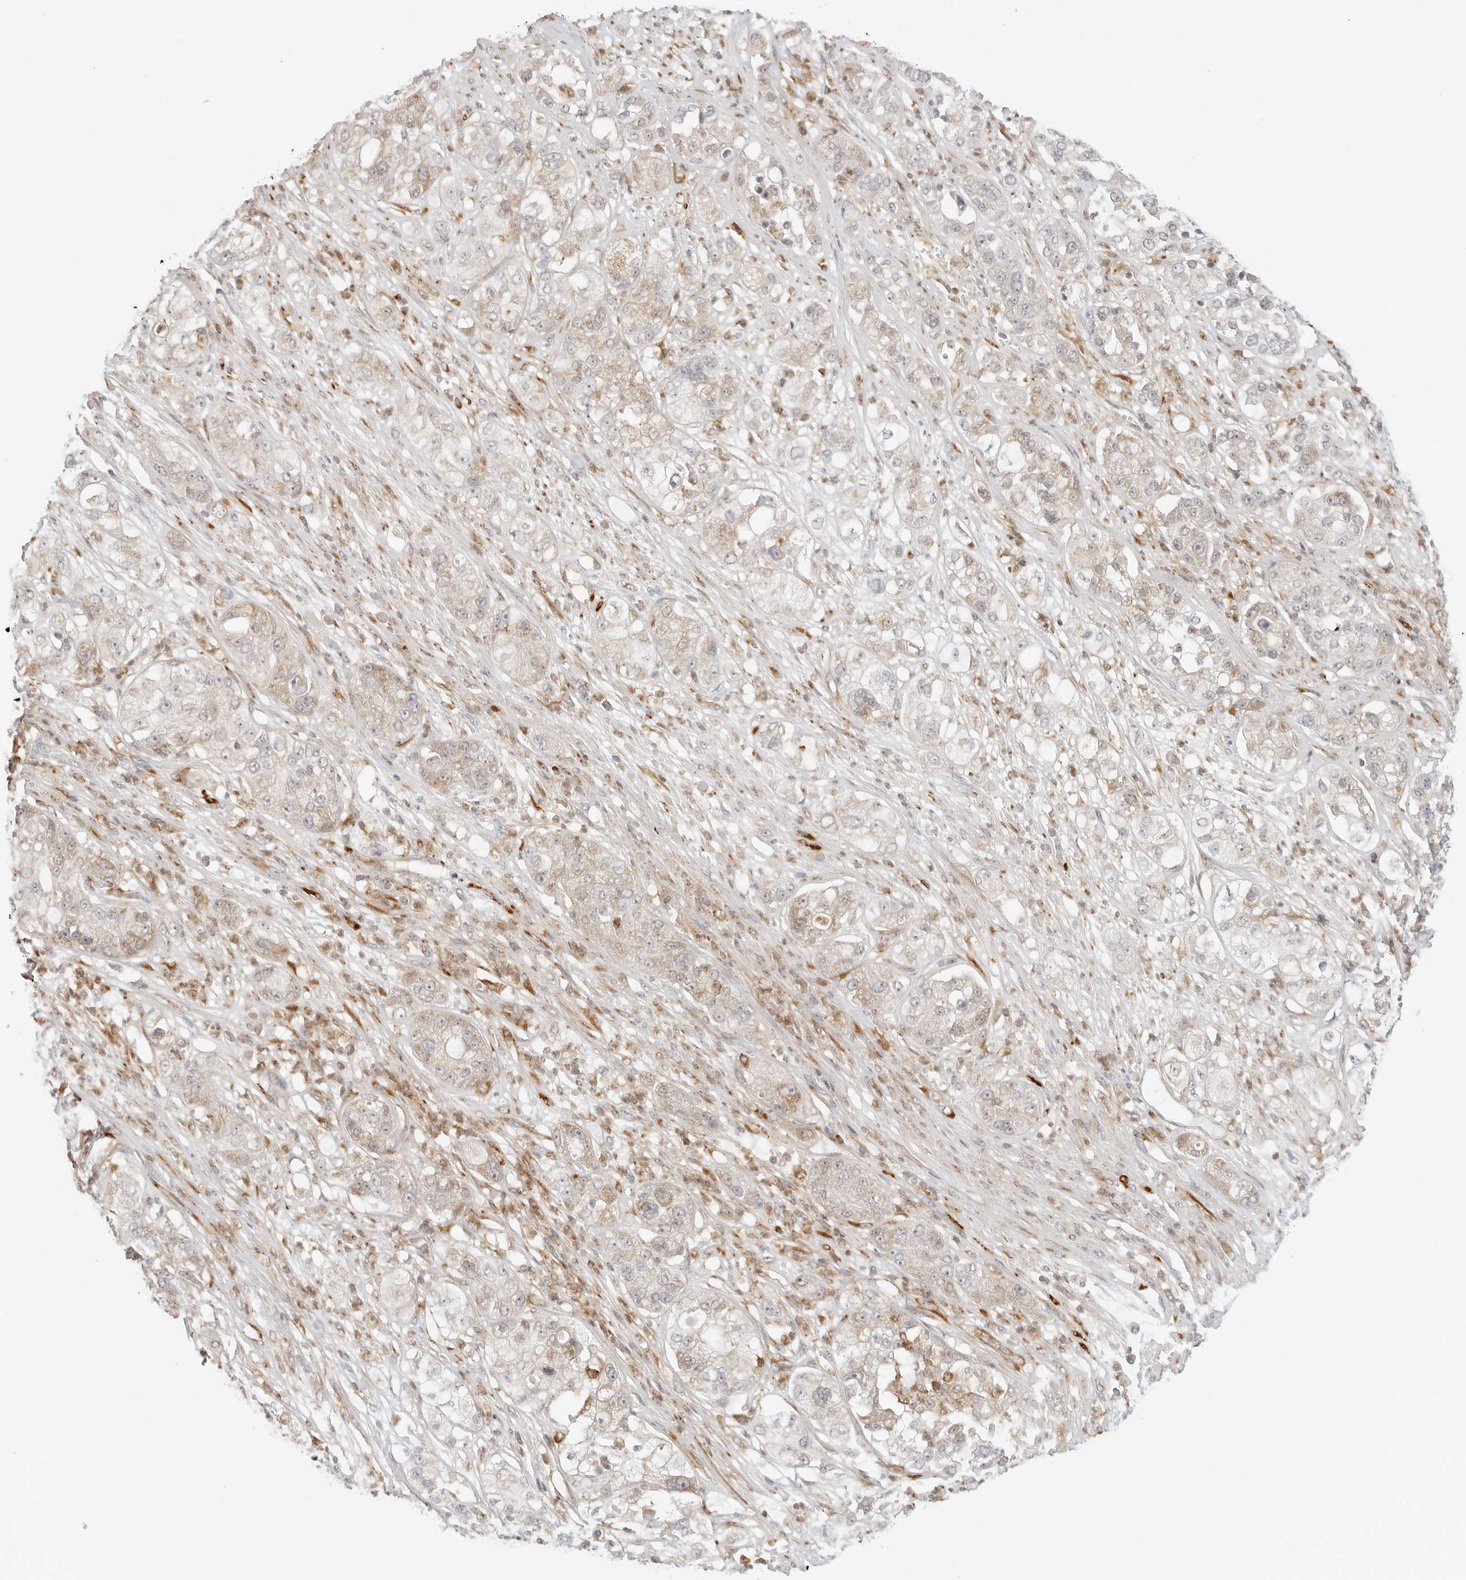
{"staining": {"intensity": "weak", "quantity": "25%-75%", "location": "cytoplasmic/membranous"}, "tissue": "pancreatic cancer", "cell_type": "Tumor cells", "image_type": "cancer", "snomed": [{"axis": "morphology", "description": "Adenocarcinoma, NOS"}, {"axis": "topography", "description": "Pancreas"}], "caption": "A high-resolution histopathology image shows IHC staining of pancreatic cancer (adenocarcinoma), which exhibits weak cytoplasmic/membranous expression in about 25%-75% of tumor cells.", "gene": "C1QTNF1", "patient": {"sex": "female", "age": 78}}